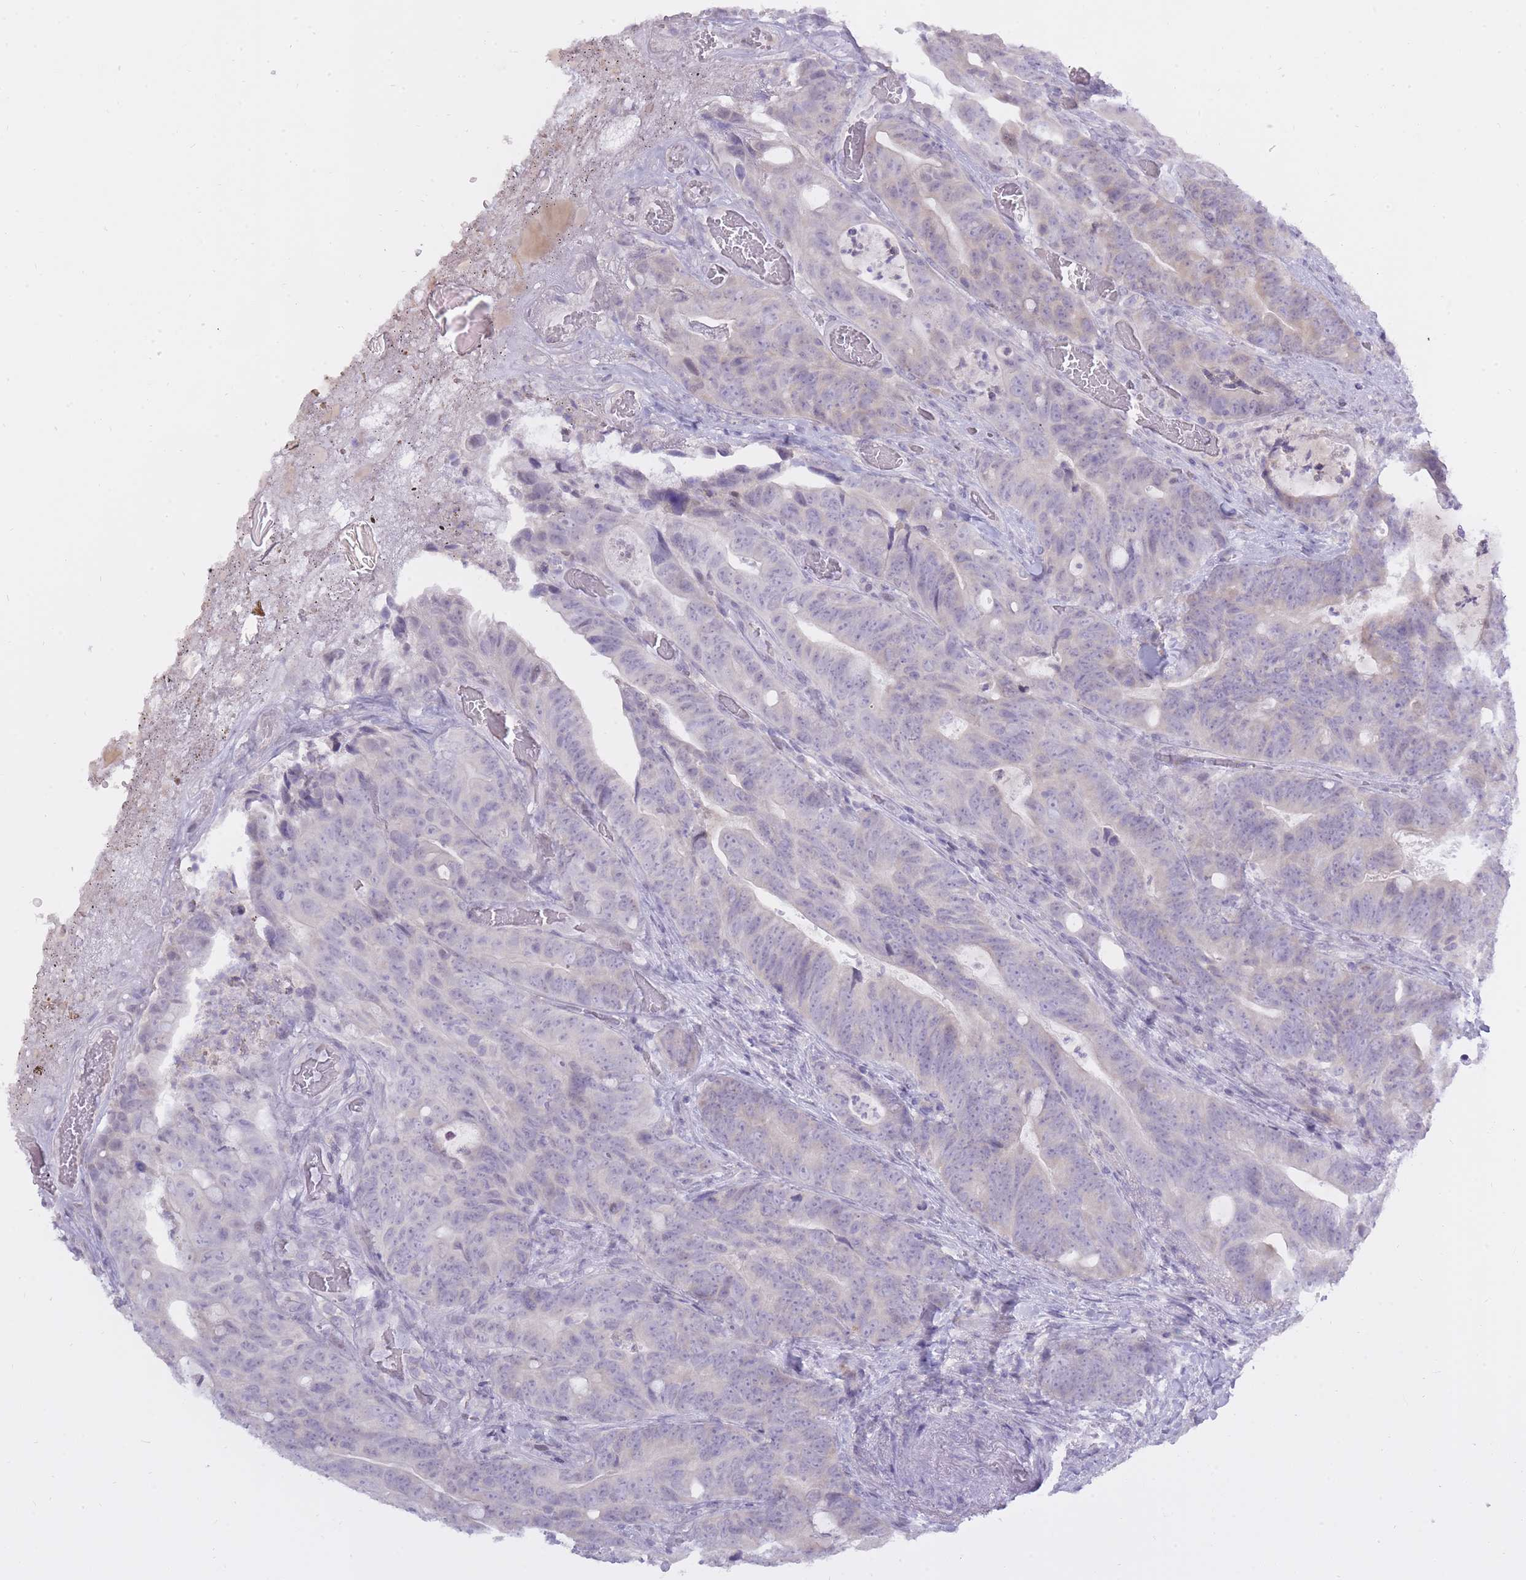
{"staining": {"intensity": "negative", "quantity": "none", "location": "none"}, "tissue": "colorectal cancer", "cell_type": "Tumor cells", "image_type": "cancer", "snomed": [{"axis": "morphology", "description": "Adenocarcinoma, NOS"}, {"axis": "topography", "description": "Colon"}], "caption": "Immunohistochemistry (IHC) of human colorectal cancer (adenocarcinoma) demonstrates no expression in tumor cells.", "gene": "BDKRB2", "patient": {"sex": "female", "age": 82}}